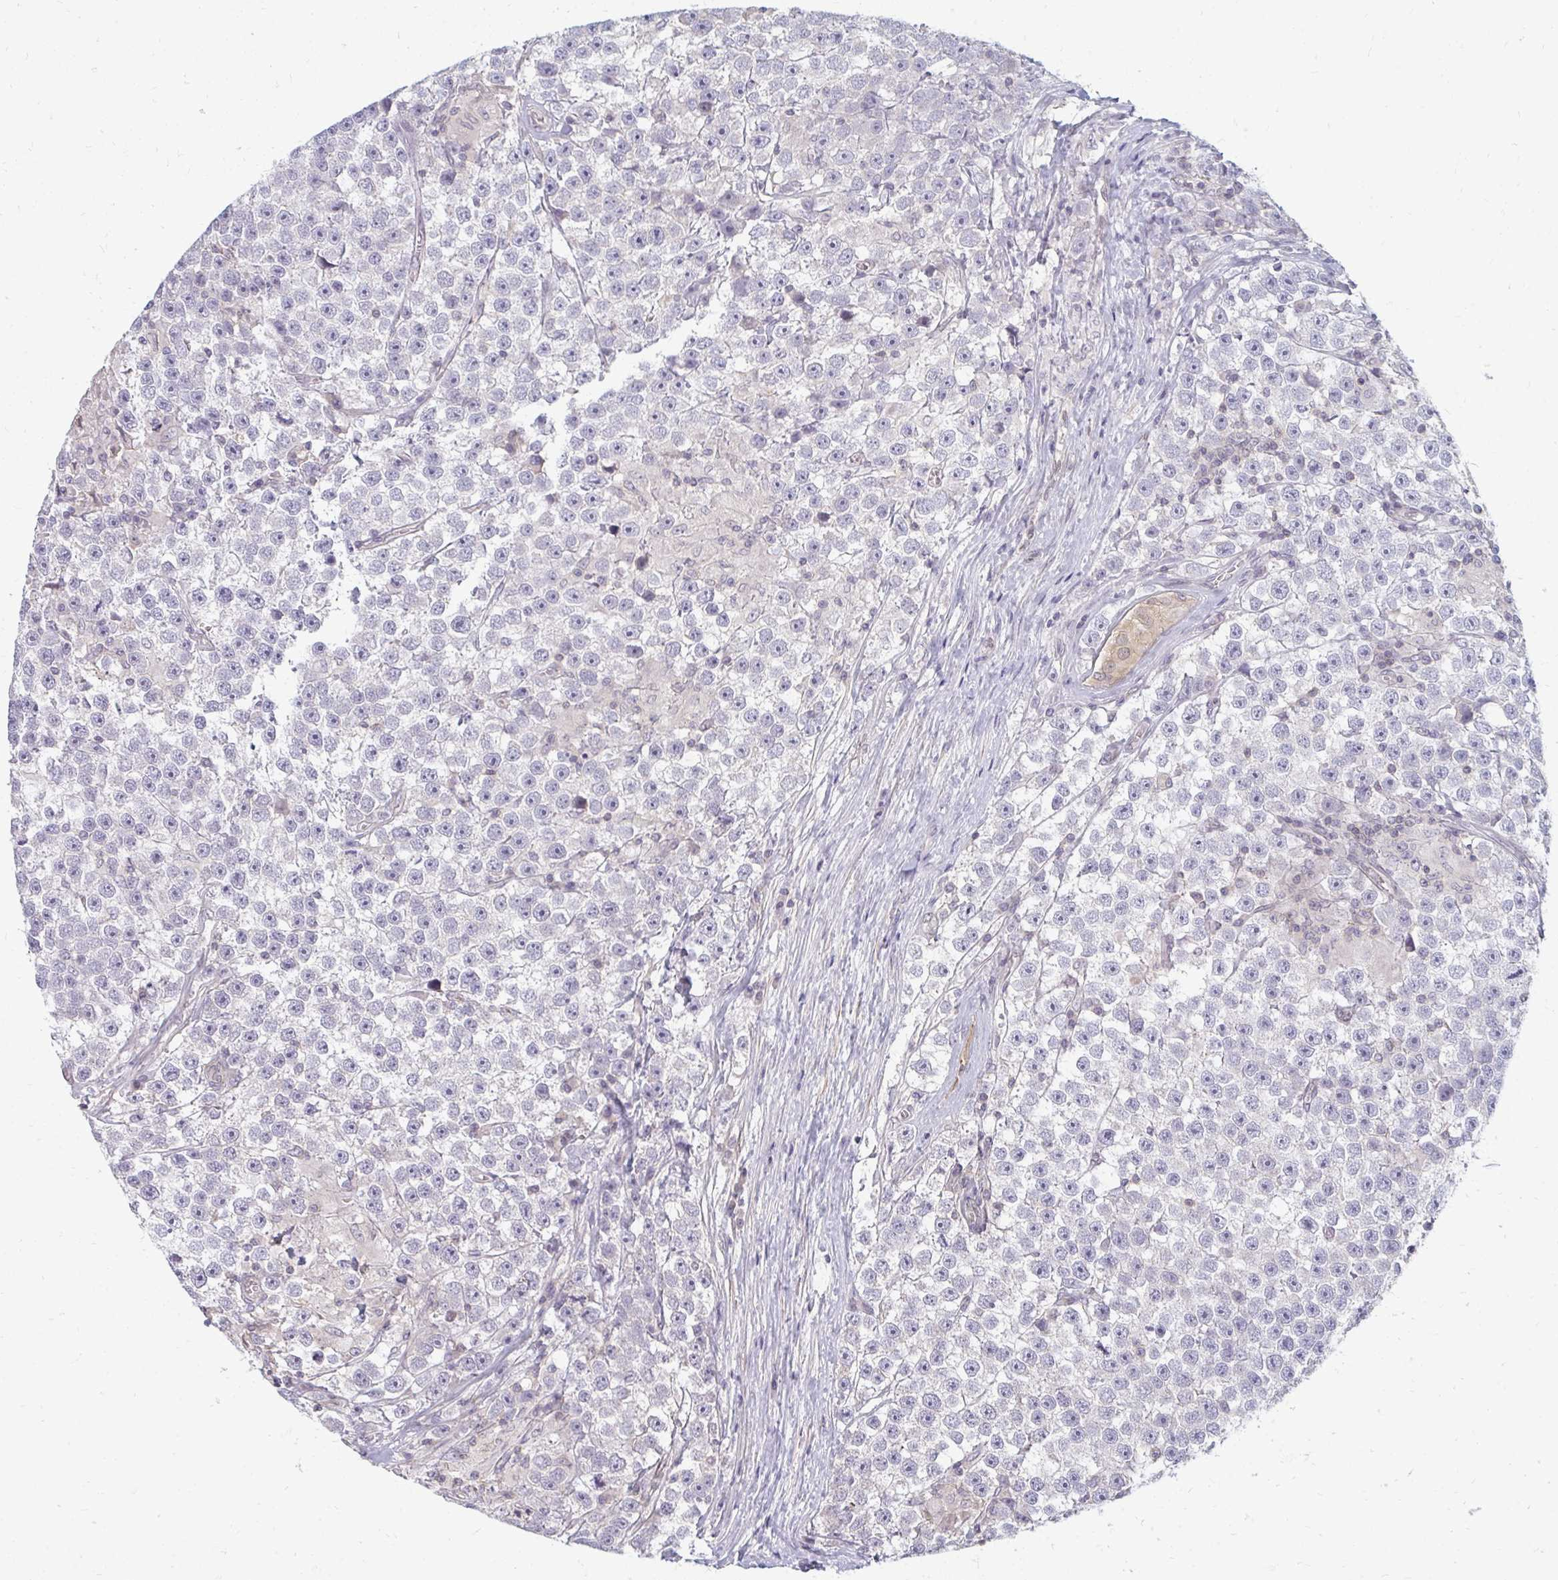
{"staining": {"intensity": "negative", "quantity": "none", "location": "none"}, "tissue": "testis cancer", "cell_type": "Tumor cells", "image_type": "cancer", "snomed": [{"axis": "morphology", "description": "Seminoma, NOS"}, {"axis": "topography", "description": "Testis"}], "caption": "Tumor cells show no significant protein expression in testis cancer (seminoma).", "gene": "GPC5", "patient": {"sex": "male", "age": 31}}